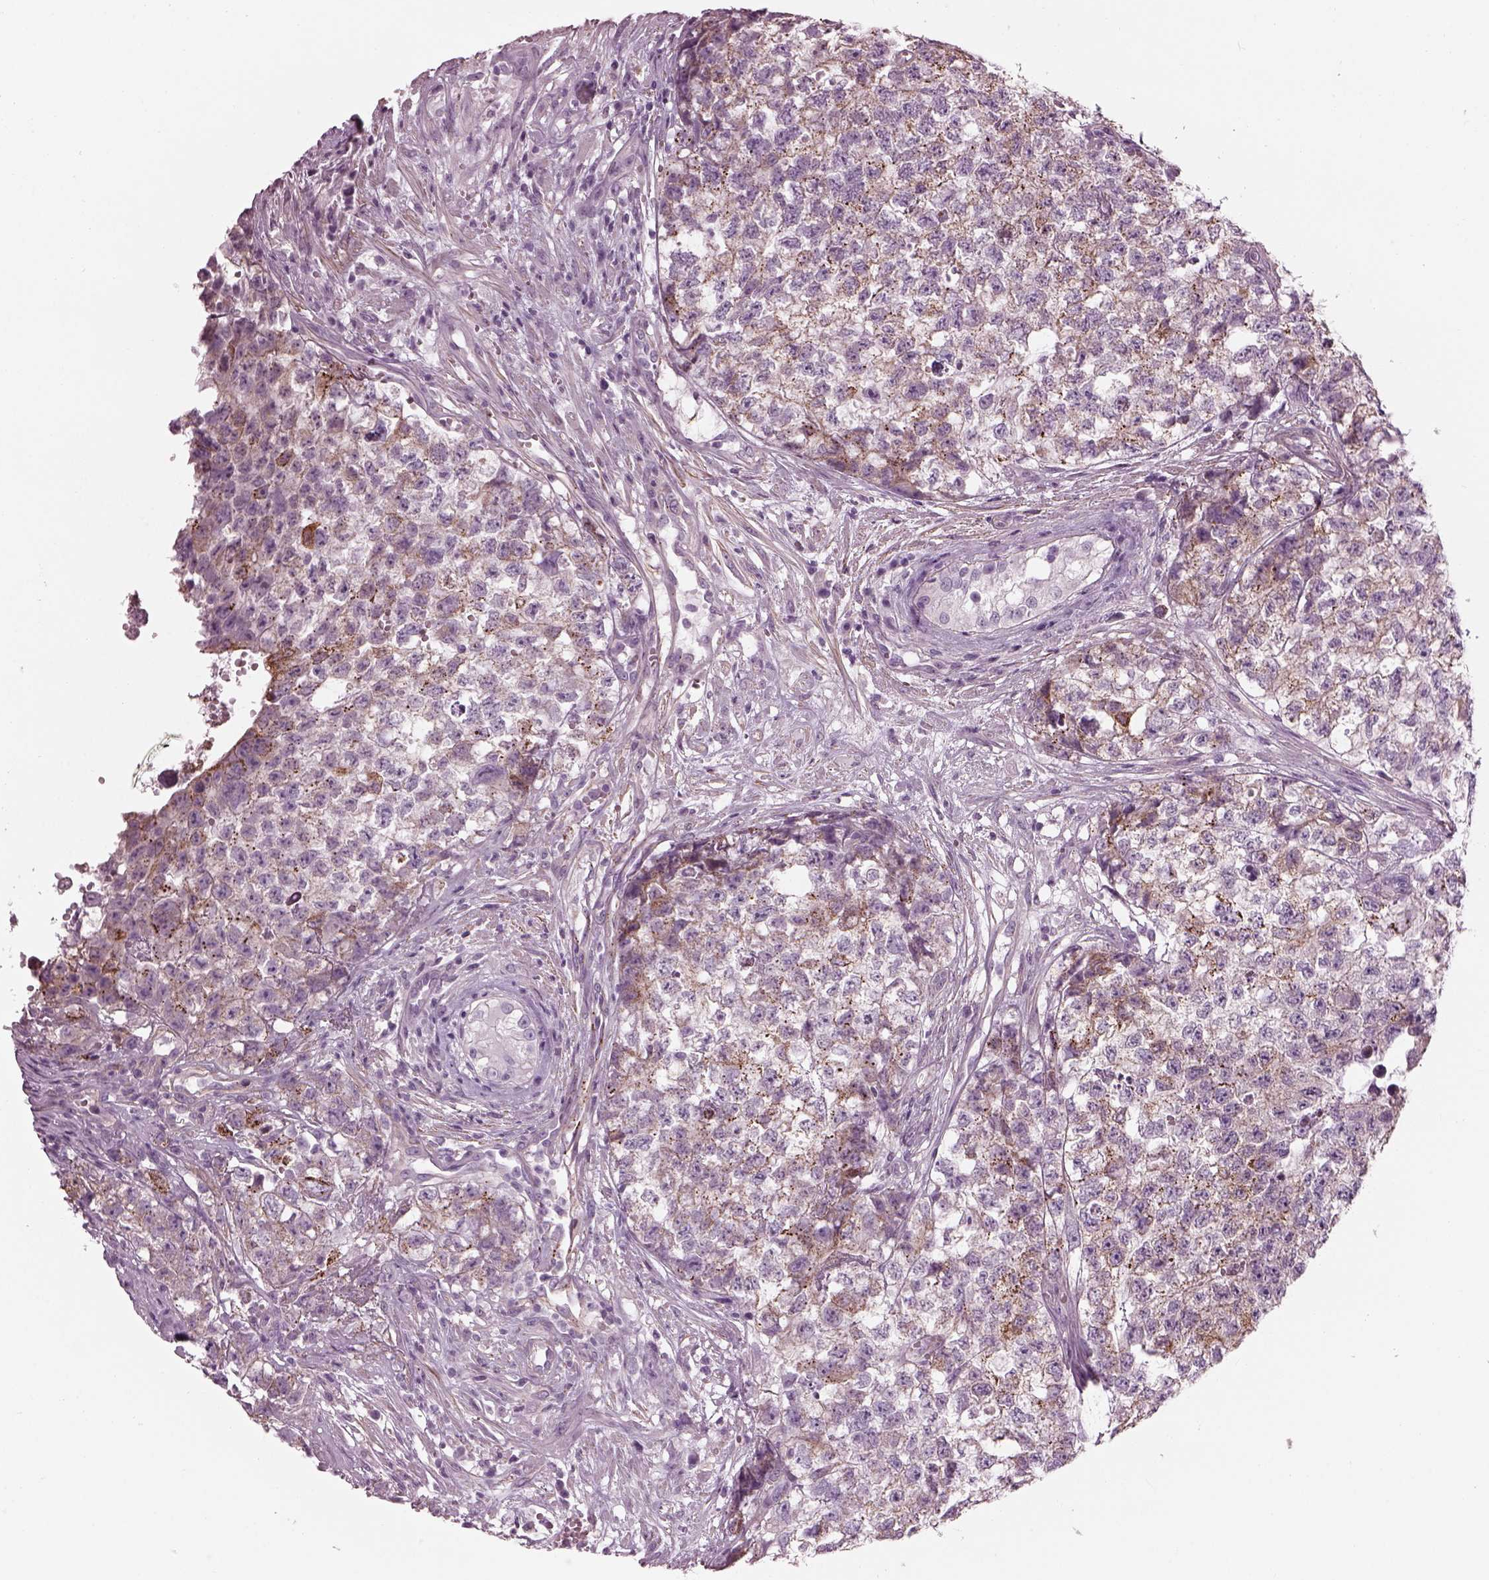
{"staining": {"intensity": "weak", "quantity": "<25%", "location": "cytoplasmic/membranous"}, "tissue": "testis cancer", "cell_type": "Tumor cells", "image_type": "cancer", "snomed": [{"axis": "morphology", "description": "Seminoma, NOS"}, {"axis": "morphology", "description": "Carcinoma, Embryonal, NOS"}, {"axis": "topography", "description": "Testis"}], "caption": "High magnification brightfield microscopy of testis embryonal carcinoma stained with DAB (3,3'-diaminobenzidine) (brown) and counterstained with hematoxylin (blue): tumor cells show no significant expression.", "gene": "BFSP1", "patient": {"sex": "male", "age": 22}}